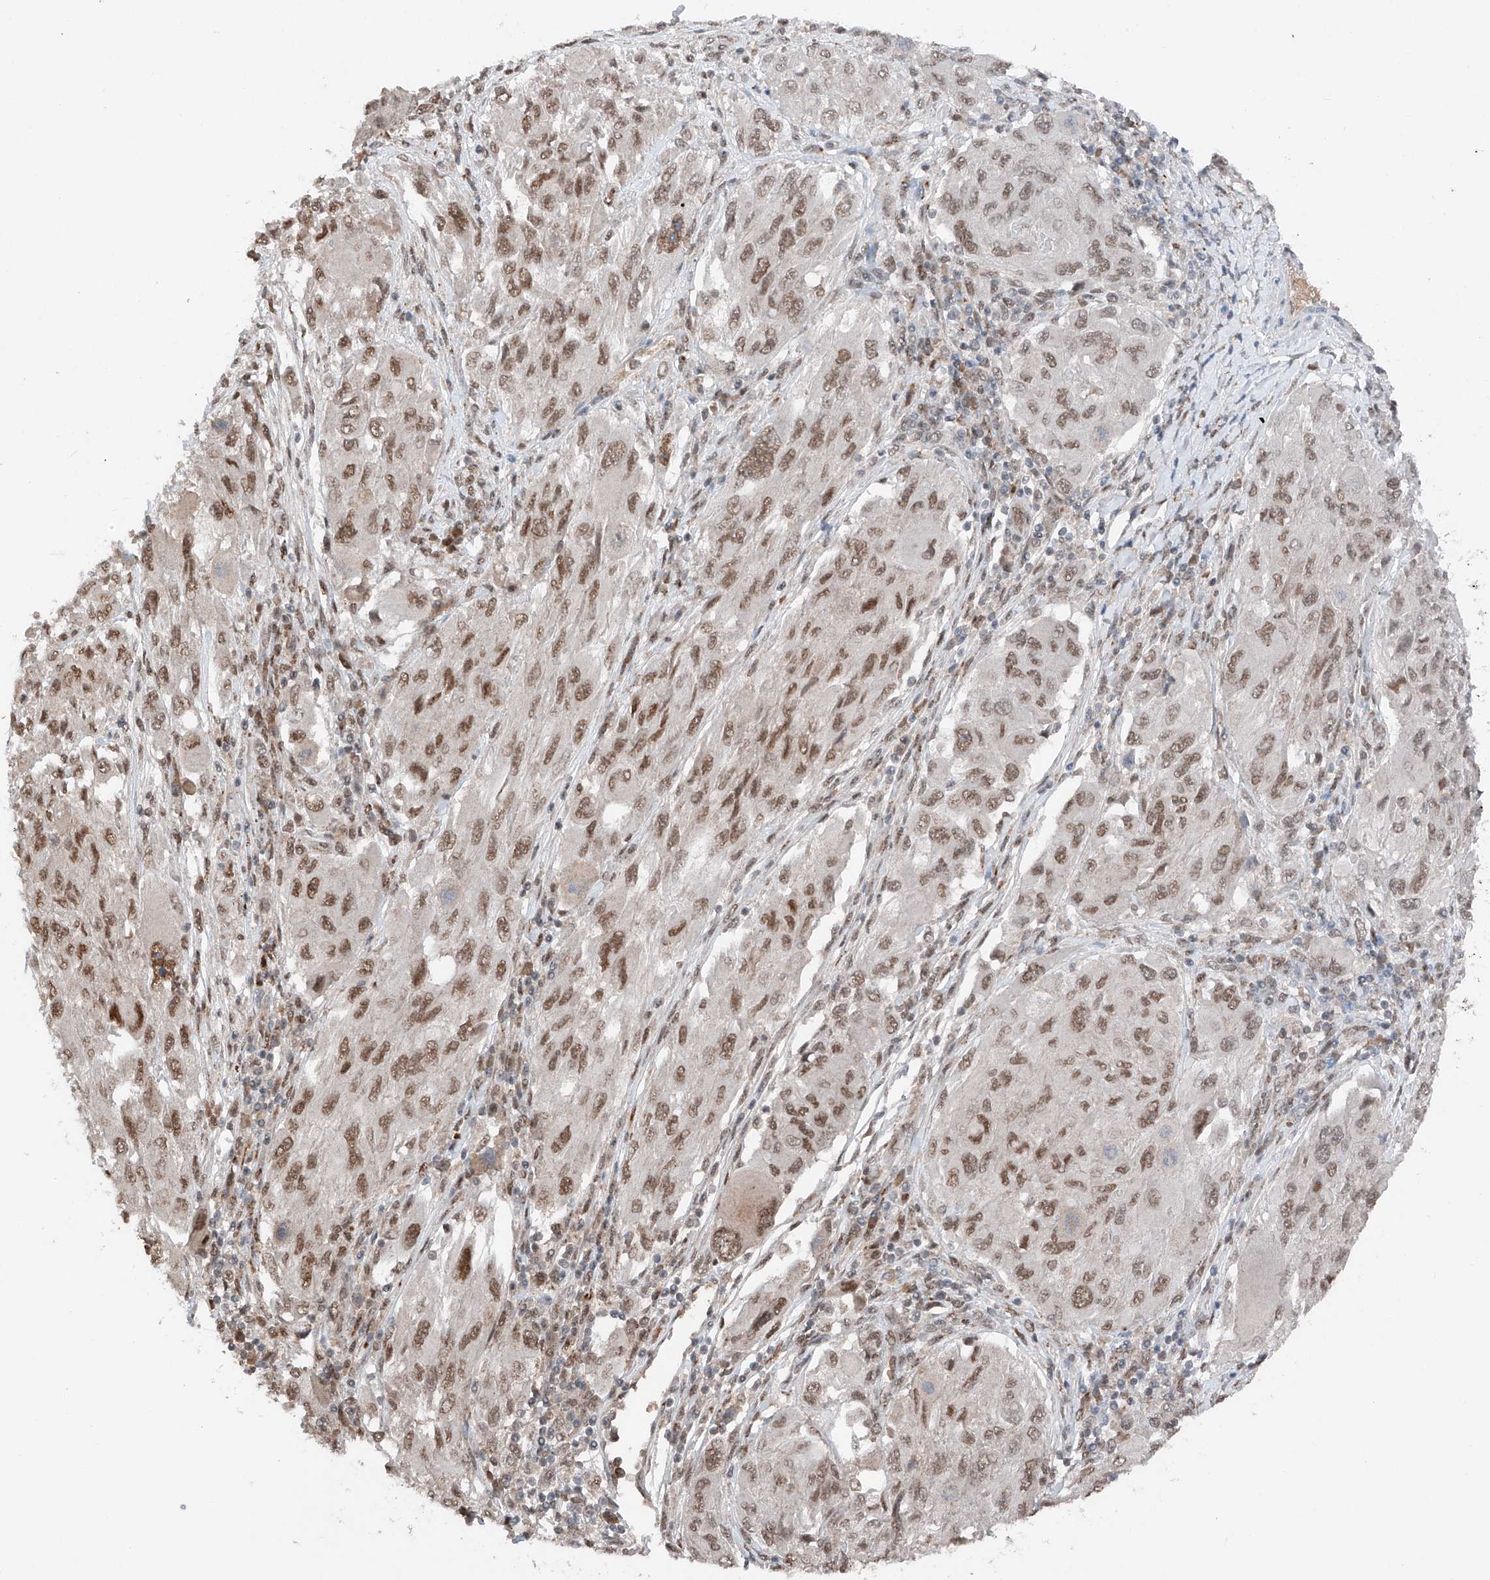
{"staining": {"intensity": "moderate", "quantity": ">75%", "location": "nuclear"}, "tissue": "melanoma", "cell_type": "Tumor cells", "image_type": "cancer", "snomed": [{"axis": "morphology", "description": "Malignant melanoma, NOS"}, {"axis": "topography", "description": "Skin"}], "caption": "Immunohistochemical staining of human malignant melanoma reveals moderate nuclear protein staining in approximately >75% of tumor cells.", "gene": "TBX4", "patient": {"sex": "female", "age": 91}}